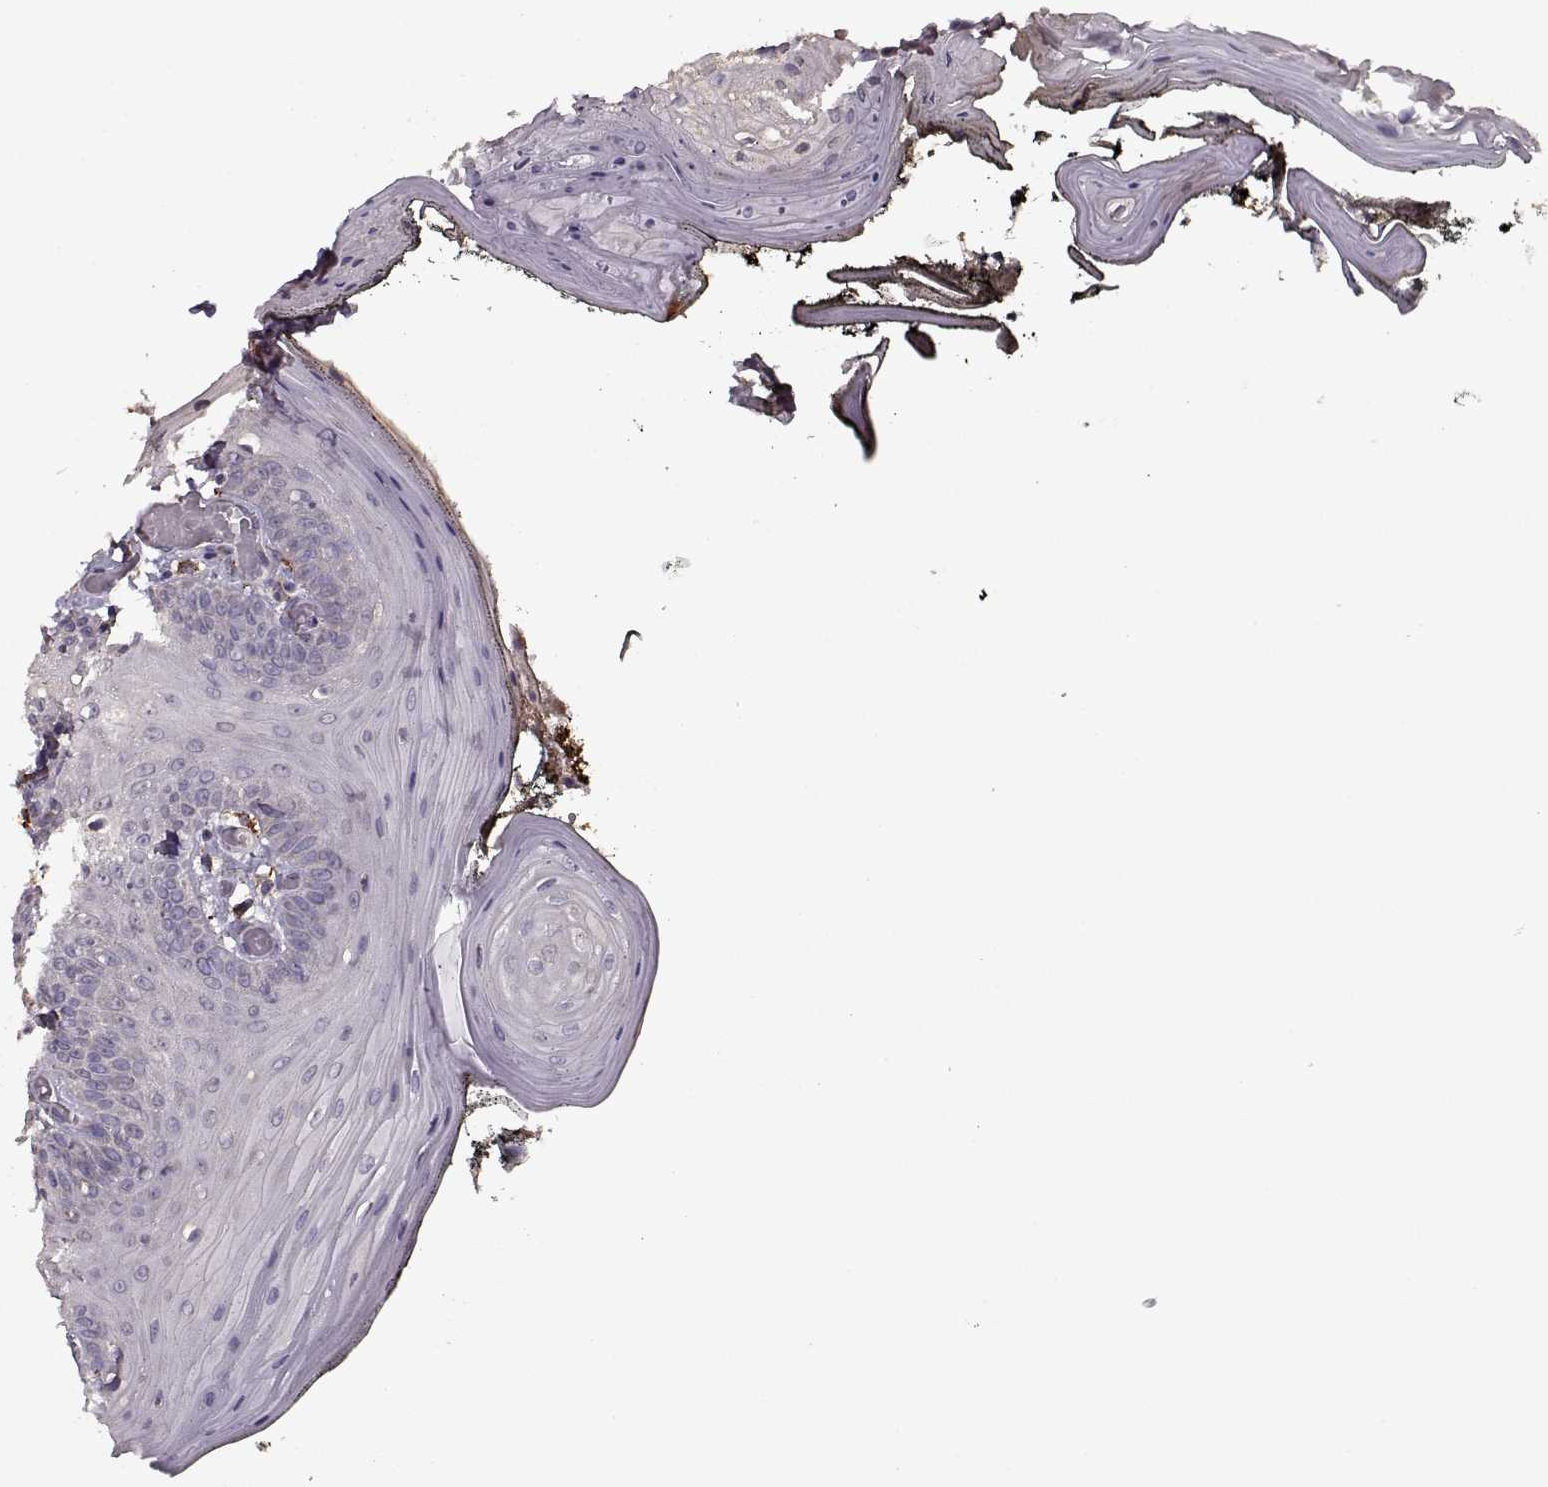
{"staining": {"intensity": "negative", "quantity": "none", "location": "none"}, "tissue": "oral mucosa", "cell_type": "Squamous epithelial cells", "image_type": "normal", "snomed": [{"axis": "morphology", "description": "Normal tissue, NOS"}, {"axis": "topography", "description": "Oral tissue"}], "caption": "DAB immunohistochemical staining of normal human oral mucosa displays no significant positivity in squamous epithelial cells.", "gene": "IMMP1L", "patient": {"sex": "male", "age": 9}}